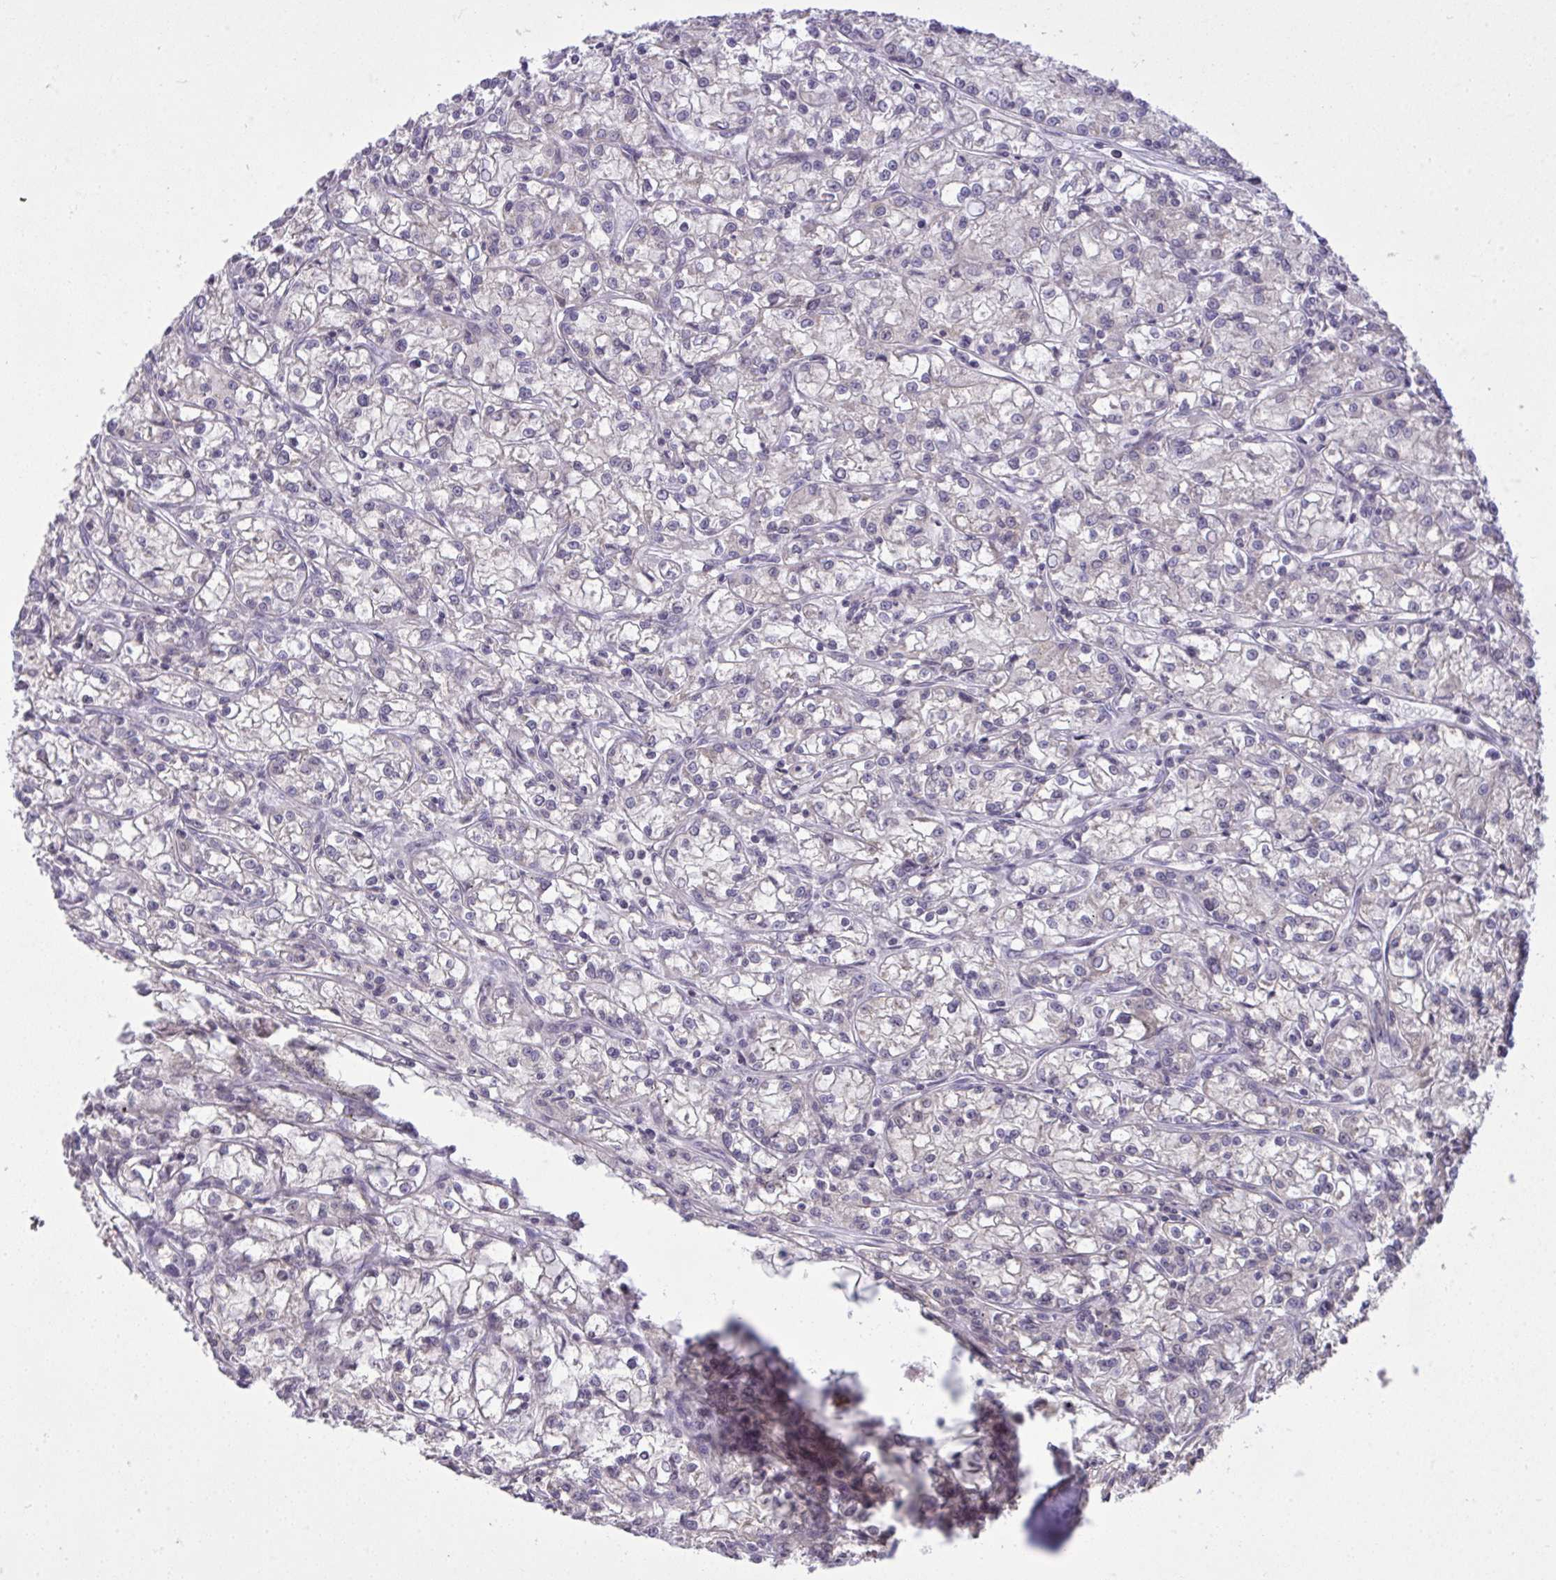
{"staining": {"intensity": "negative", "quantity": "none", "location": "none"}, "tissue": "renal cancer", "cell_type": "Tumor cells", "image_type": "cancer", "snomed": [{"axis": "morphology", "description": "Adenocarcinoma, NOS"}, {"axis": "topography", "description": "Kidney"}], "caption": "The histopathology image exhibits no significant staining in tumor cells of renal cancer.", "gene": "CYP20A1", "patient": {"sex": "female", "age": 59}}